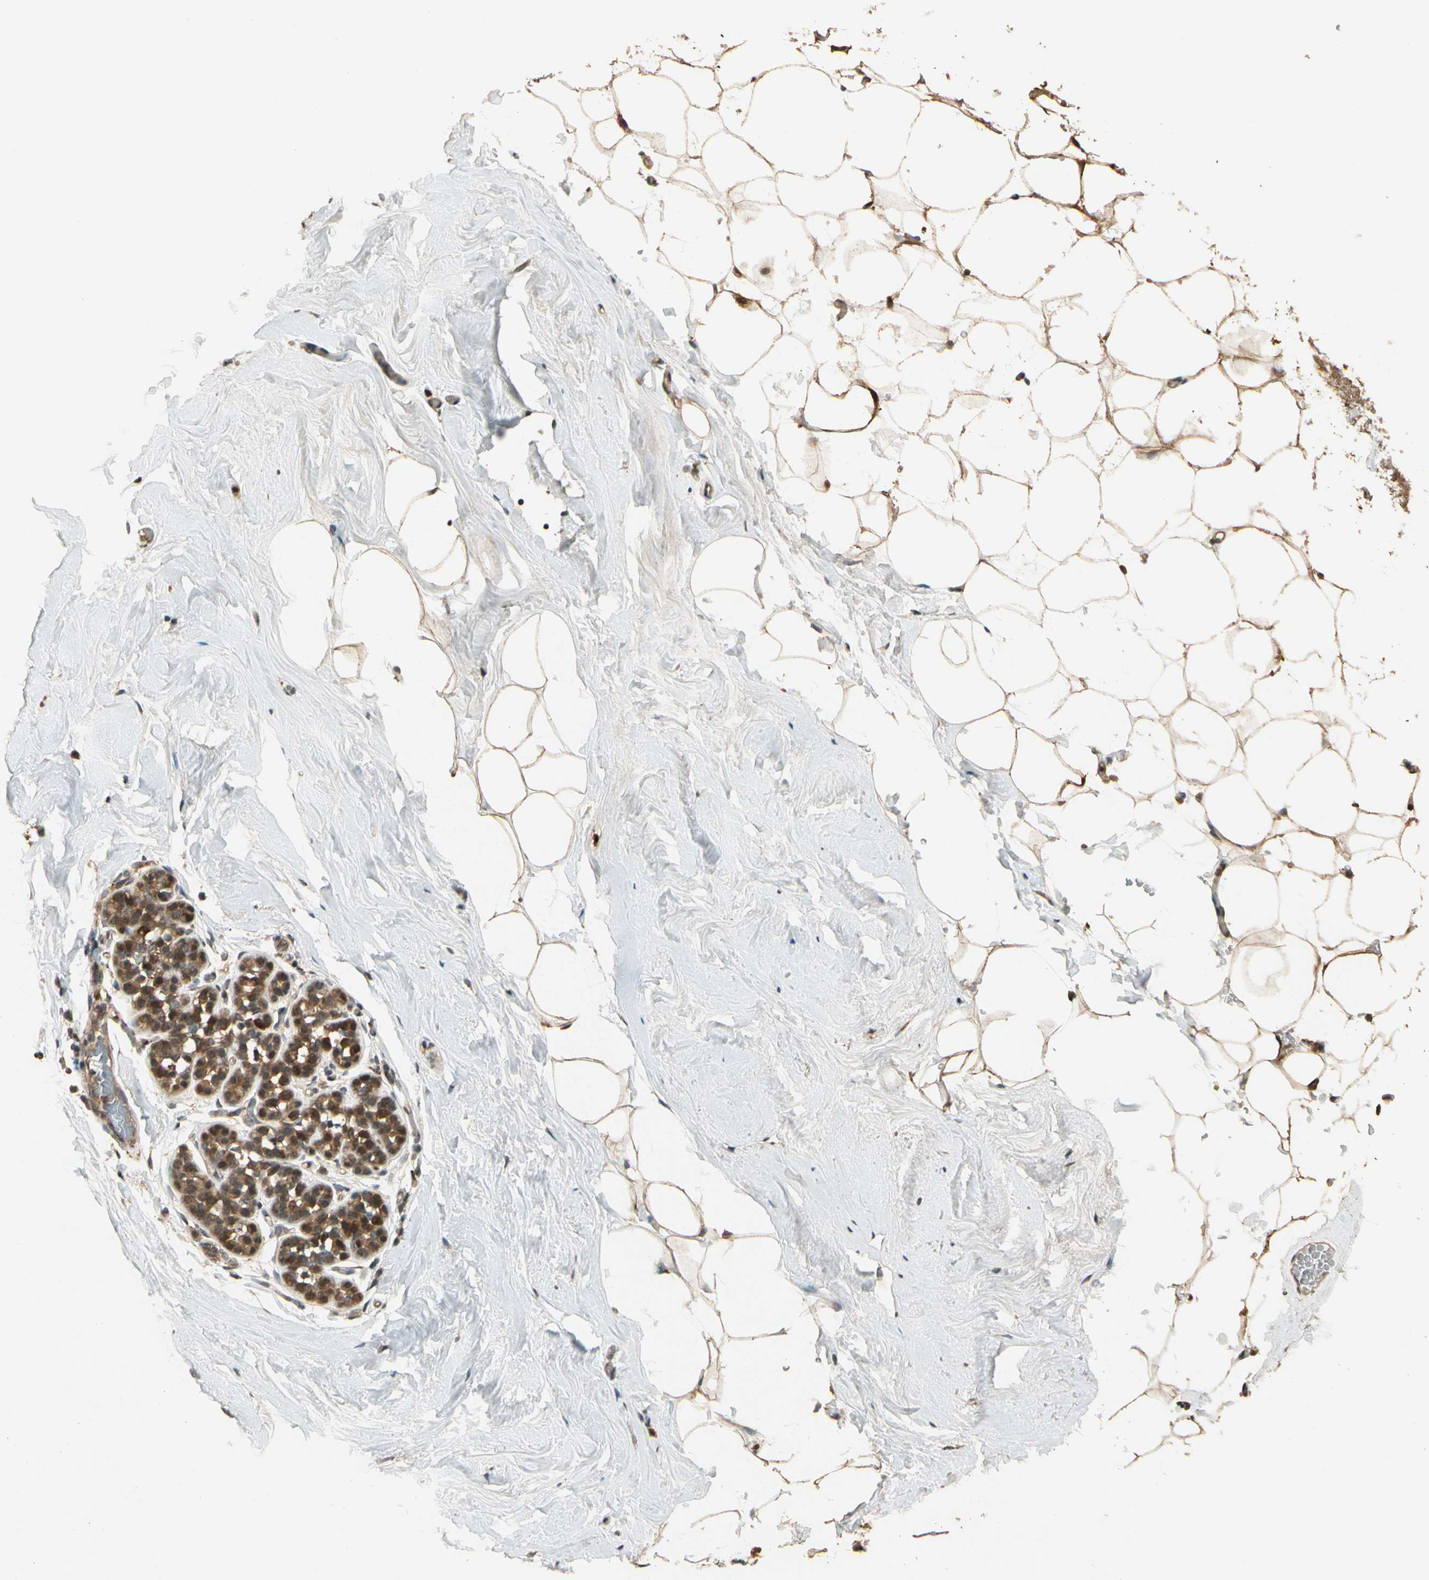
{"staining": {"intensity": "strong", "quantity": ">75%", "location": "cytoplasmic/membranous"}, "tissue": "breast", "cell_type": "Adipocytes", "image_type": "normal", "snomed": [{"axis": "morphology", "description": "Normal tissue, NOS"}, {"axis": "topography", "description": "Breast"}], "caption": "Strong cytoplasmic/membranous staining is present in approximately >75% of adipocytes in normal breast.", "gene": "GLUL", "patient": {"sex": "female", "age": 75}}